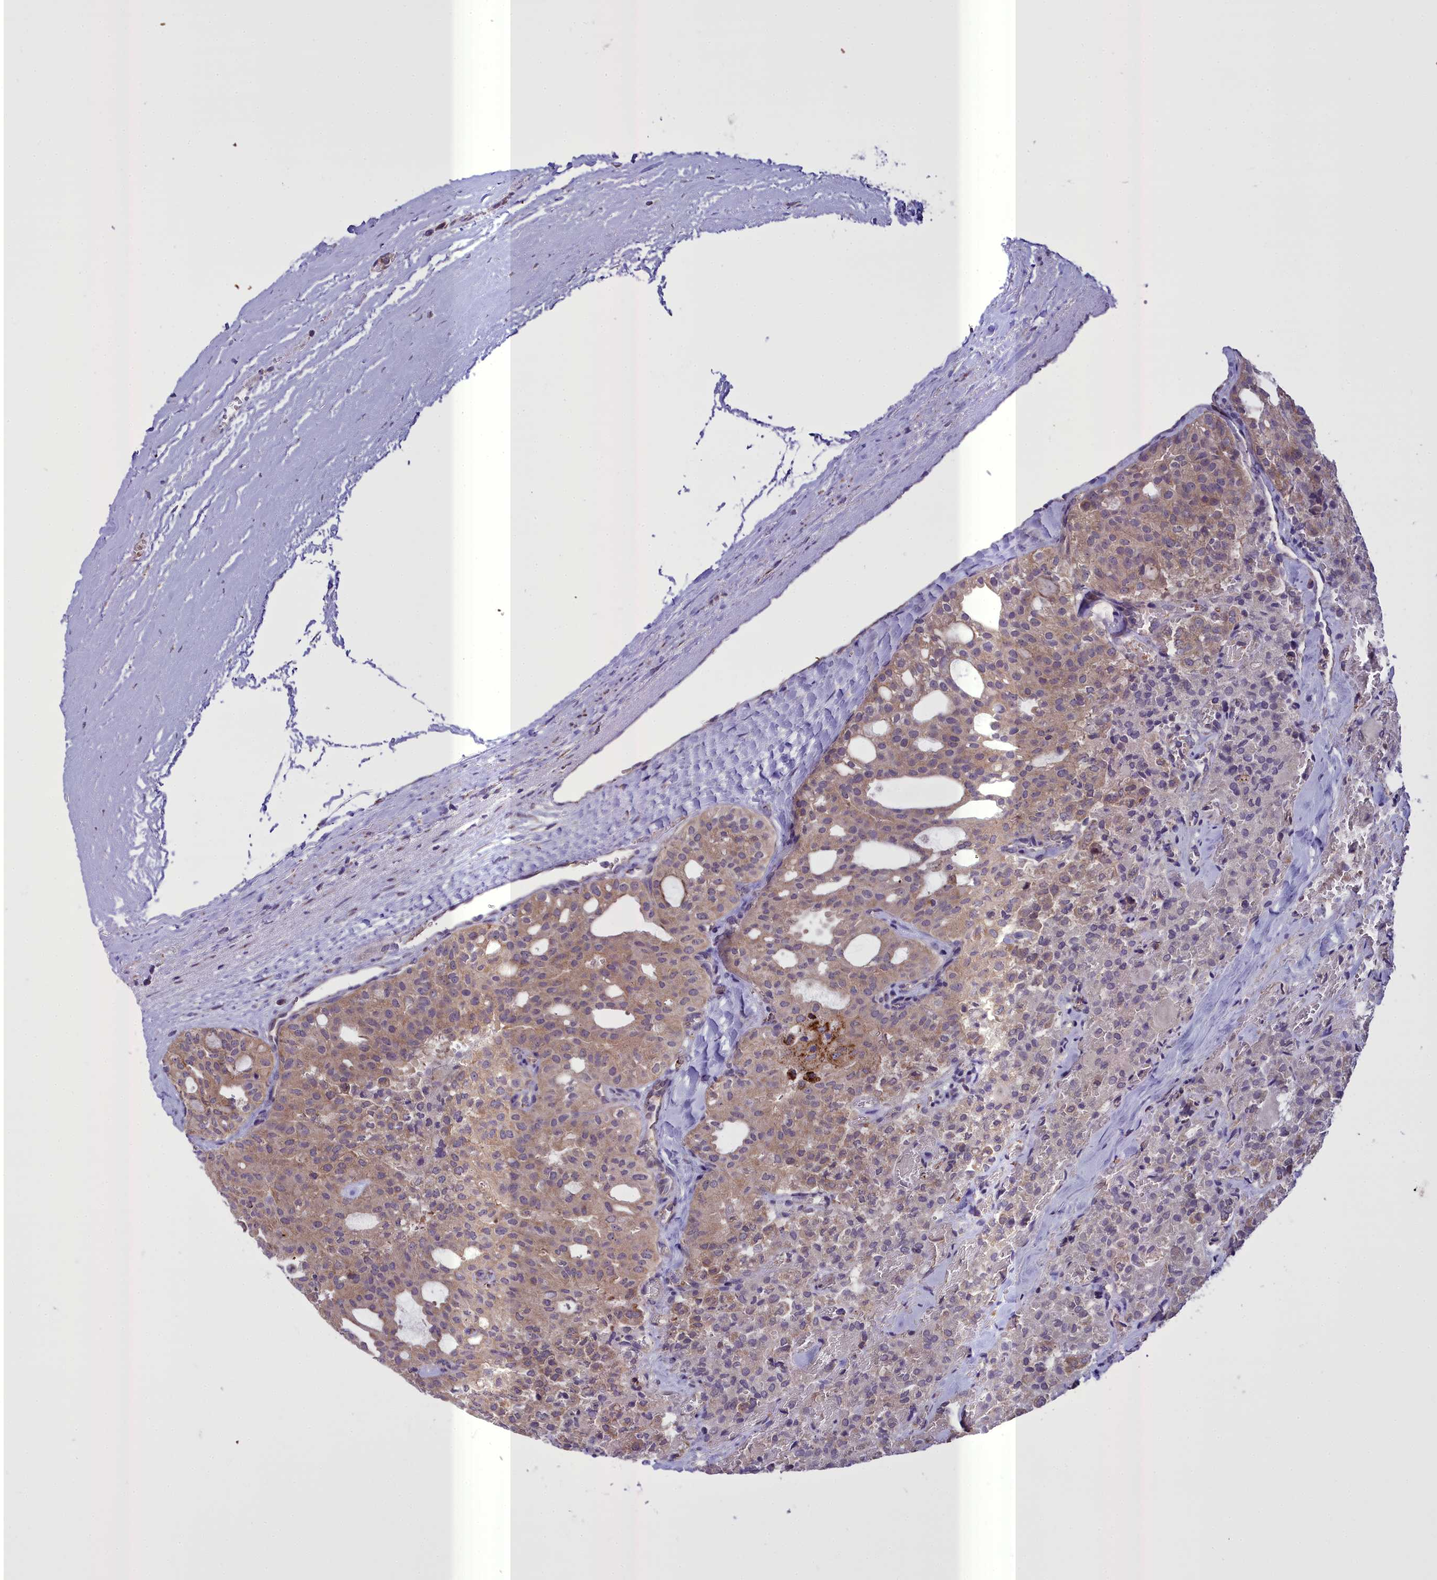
{"staining": {"intensity": "weak", "quantity": "25%-75%", "location": "cytoplasmic/membranous"}, "tissue": "thyroid cancer", "cell_type": "Tumor cells", "image_type": "cancer", "snomed": [{"axis": "morphology", "description": "Follicular adenoma carcinoma, NOS"}, {"axis": "topography", "description": "Thyroid gland"}], "caption": "The photomicrograph demonstrates staining of thyroid cancer (follicular adenoma carcinoma), revealing weak cytoplasmic/membranous protein positivity (brown color) within tumor cells. The staining was performed using DAB (3,3'-diaminobenzidine), with brown indicating positive protein expression. Nuclei are stained blue with hematoxylin.", "gene": "TBC1D24", "patient": {"sex": "male", "age": 75}}